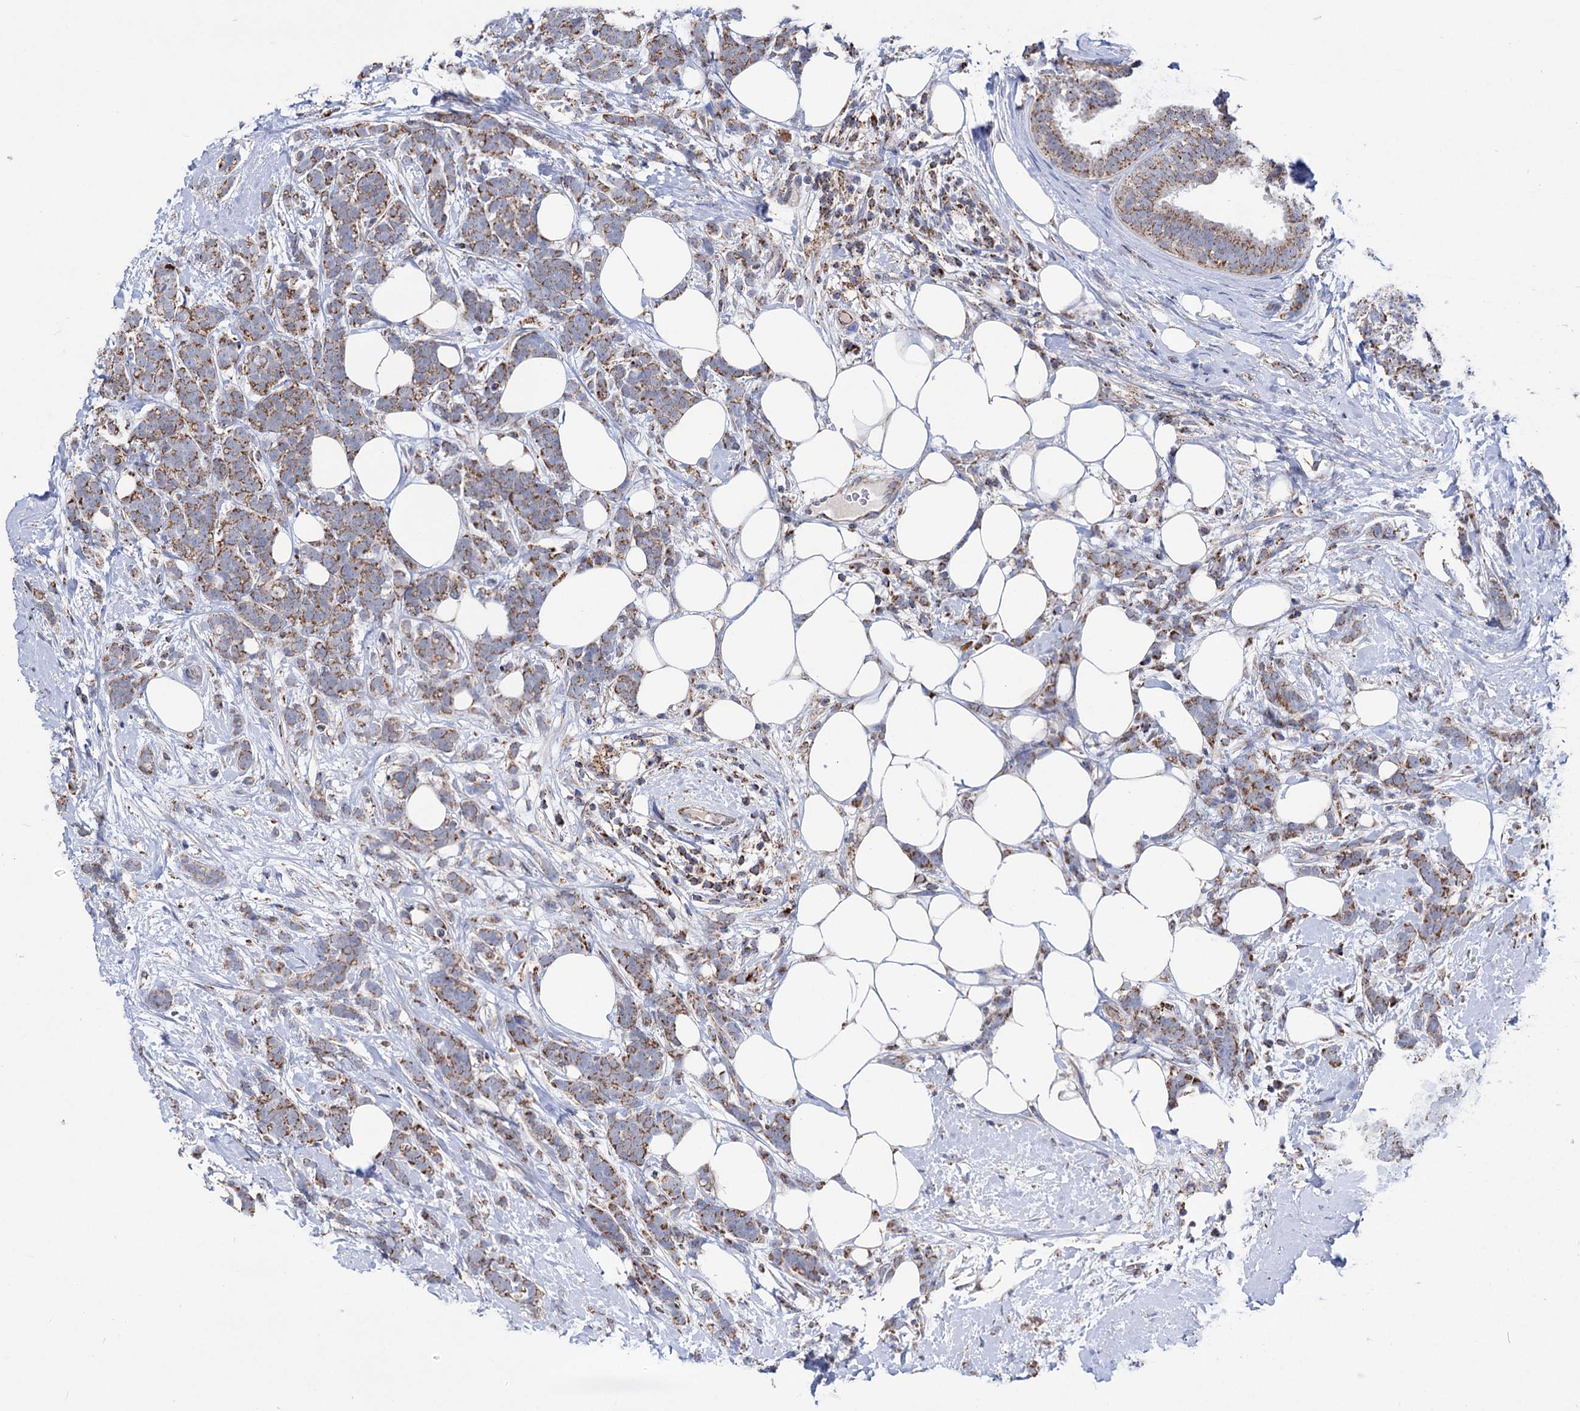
{"staining": {"intensity": "moderate", "quantity": ">75%", "location": "cytoplasmic/membranous"}, "tissue": "breast cancer", "cell_type": "Tumor cells", "image_type": "cancer", "snomed": [{"axis": "morphology", "description": "Lobular carcinoma"}, {"axis": "topography", "description": "Breast"}], "caption": "Immunohistochemistry histopathology image of human breast lobular carcinoma stained for a protein (brown), which exhibits medium levels of moderate cytoplasmic/membranous staining in approximately >75% of tumor cells.", "gene": "ABHD10", "patient": {"sex": "female", "age": 58}}